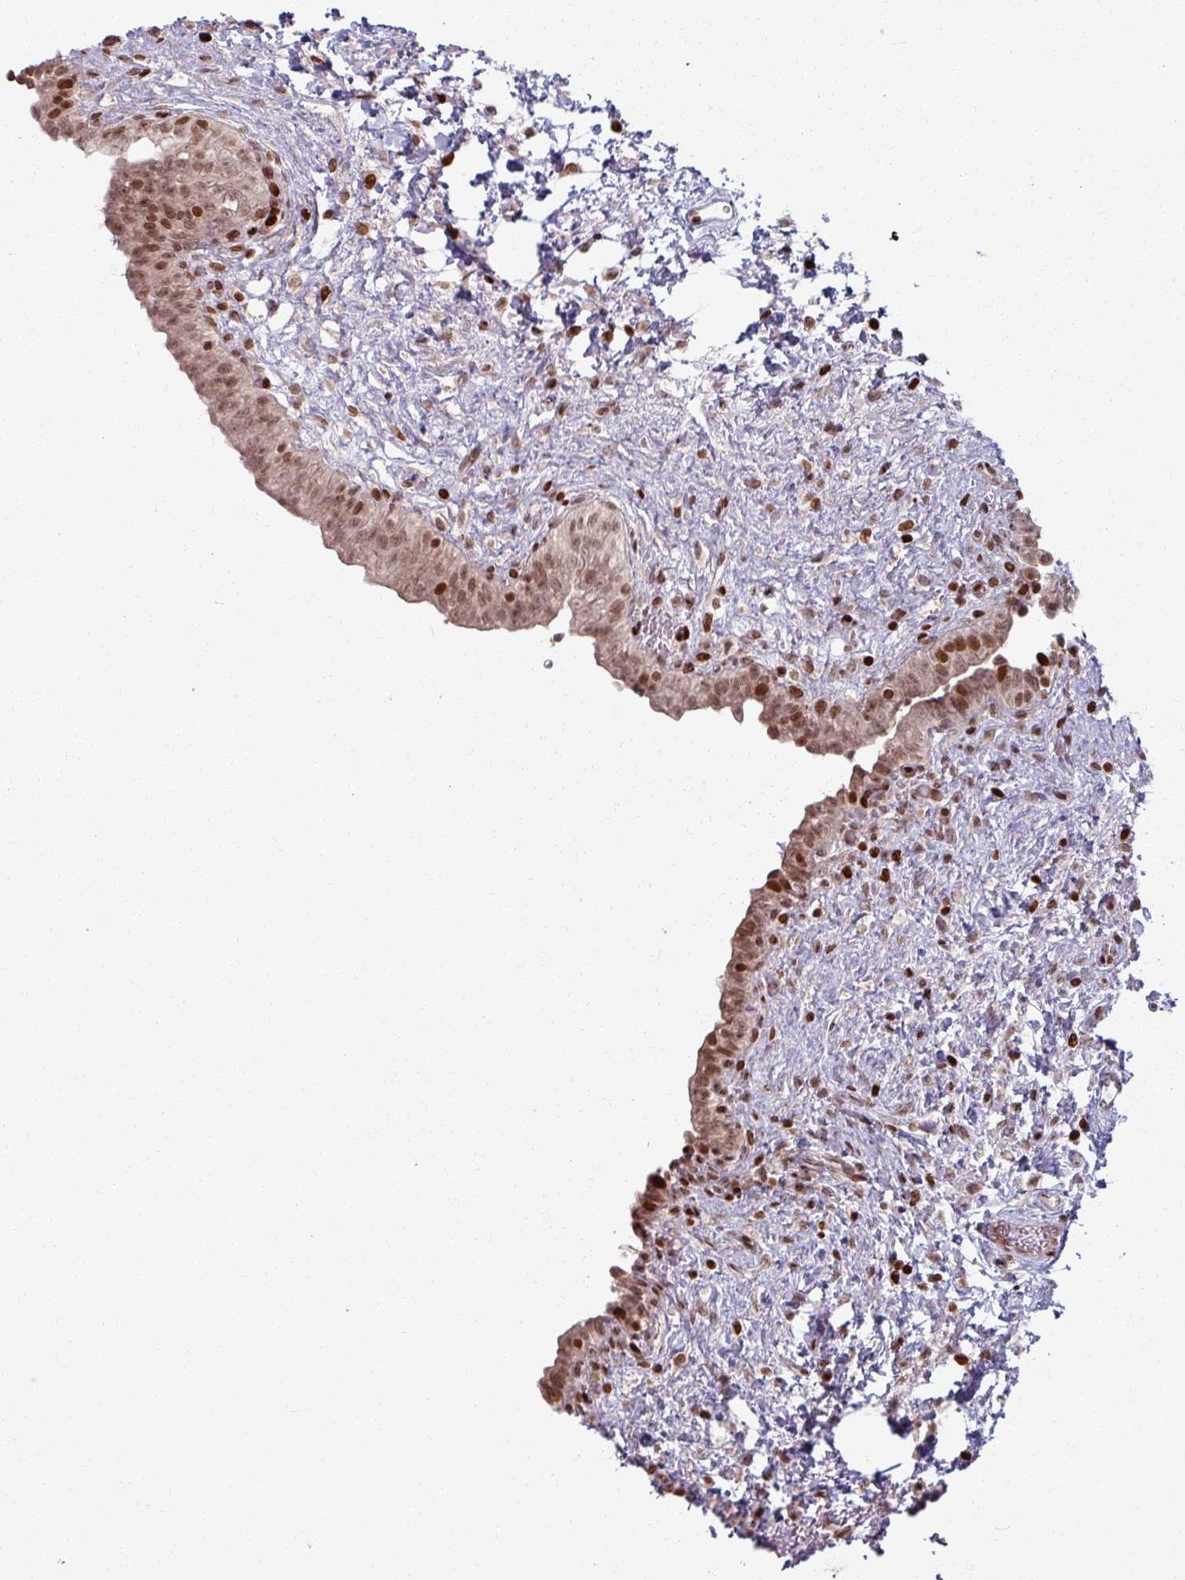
{"staining": {"intensity": "moderate", "quantity": ">75%", "location": "nuclear"}, "tissue": "urinary bladder", "cell_type": "Urothelial cells", "image_type": "normal", "snomed": [{"axis": "morphology", "description": "Normal tissue, NOS"}, {"axis": "topography", "description": "Urinary bladder"}], "caption": "Immunohistochemistry micrograph of normal urinary bladder stained for a protein (brown), which displays medium levels of moderate nuclear positivity in about >75% of urothelial cells.", "gene": "NCOR1", "patient": {"sex": "male", "age": 69}}